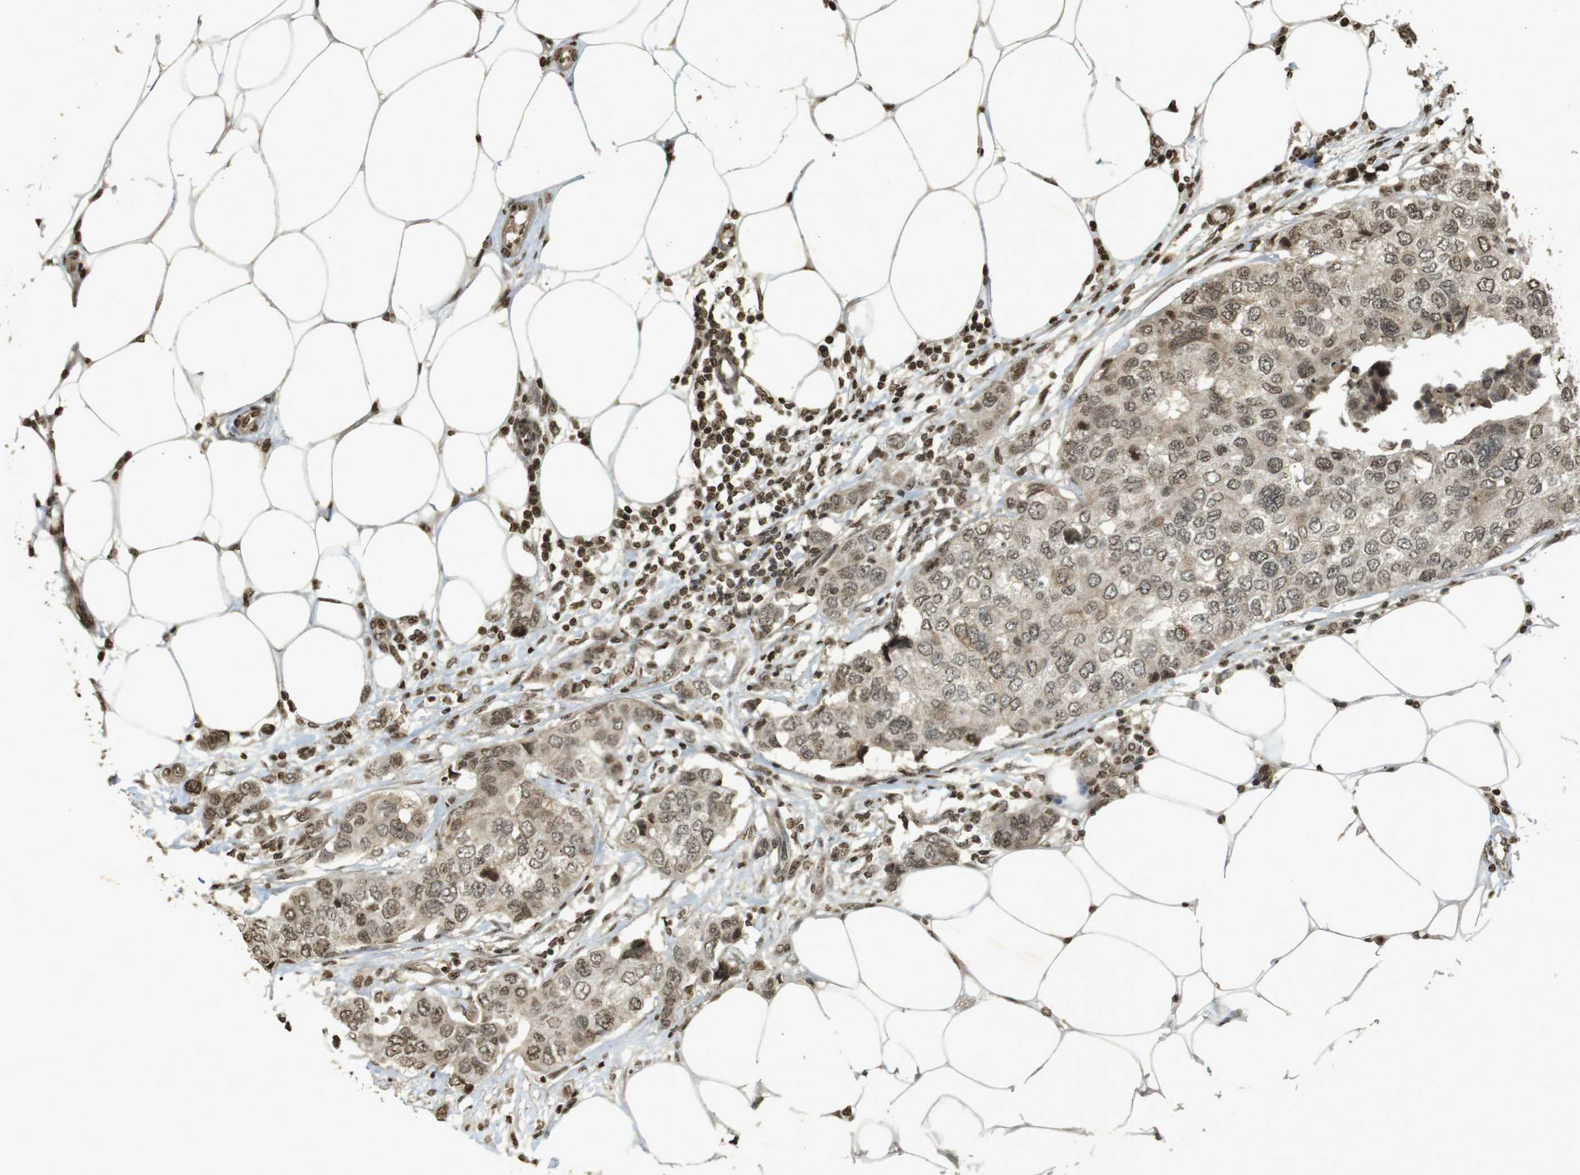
{"staining": {"intensity": "weak", "quantity": ">75%", "location": "cytoplasmic/membranous,nuclear"}, "tissue": "breast cancer", "cell_type": "Tumor cells", "image_type": "cancer", "snomed": [{"axis": "morphology", "description": "Duct carcinoma"}, {"axis": "topography", "description": "Breast"}], "caption": "A high-resolution histopathology image shows IHC staining of breast cancer, which displays weak cytoplasmic/membranous and nuclear staining in about >75% of tumor cells. Ihc stains the protein in brown and the nuclei are stained blue.", "gene": "ORC4", "patient": {"sex": "female", "age": 50}}